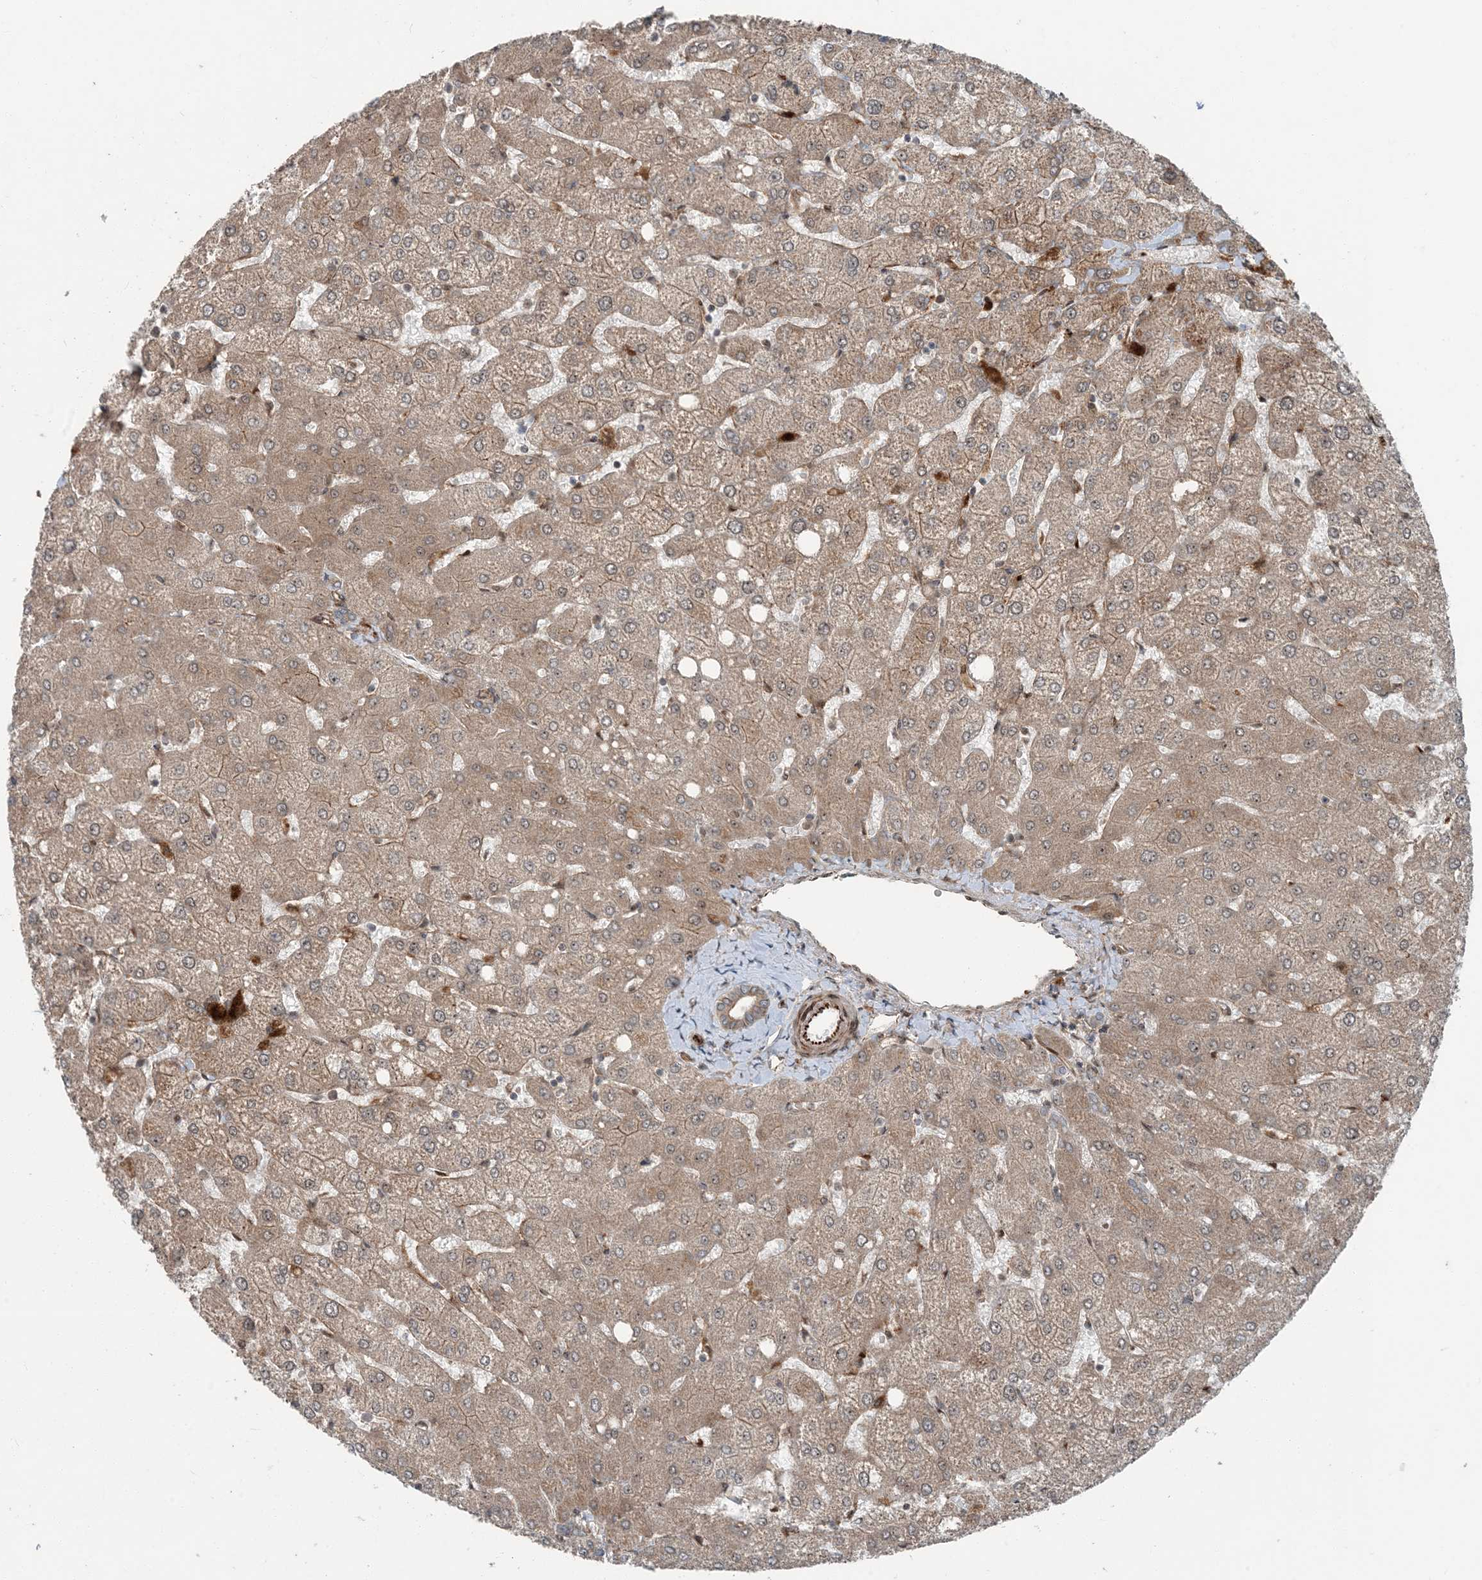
{"staining": {"intensity": "moderate", "quantity": ">75%", "location": "cytoplasmic/membranous"}, "tissue": "liver", "cell_type": "Cholangiocytes", "image_type": "normal", "snomed": [{"axis": "morphology", "description": "Normal tissue, NOS"}, {"axis": "topography", "description": "Liver"}], "caption": "This histopathology image displays immunohistochemistry (IHC) staining of unremarkable human liver, with medium moderate cytoplasmic/membranous positivity in about >75% of cholangiocytes.", "gene": "EDEM2", "patient": {"sex": "female", "age": 54}}